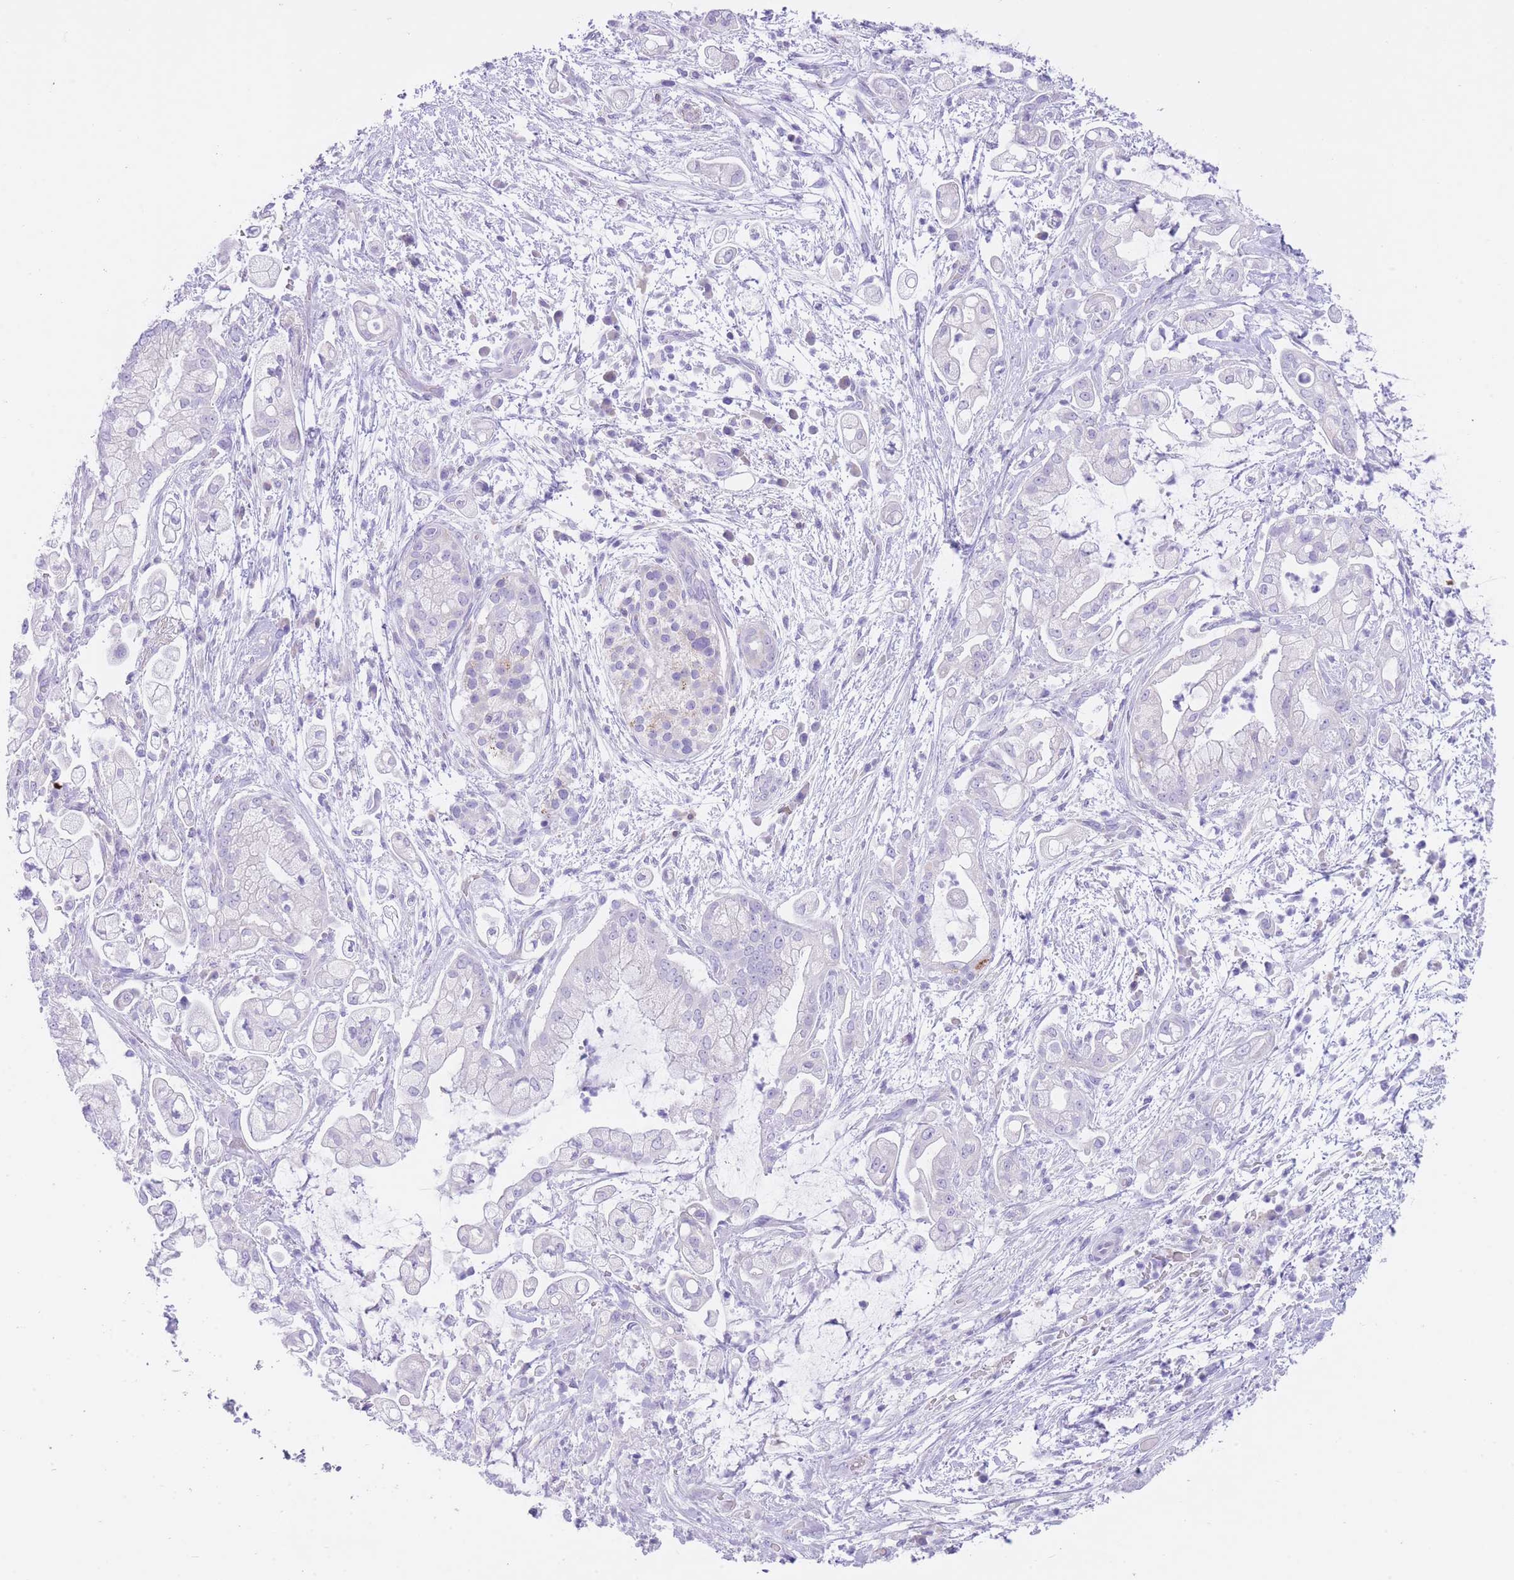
{"staining": {"intensity": "negative", "quantity": "none", "location": "none"}, "tissue": "pancreatic cancer", "cell_type": "Tumor cells", "image_type": "cancer", "snomed": [{"axis": "morphology", "description": "Adenocarcinoma, NOS"}, {"axis": "topography", "description": "Pancreas"}], "caption": "This is a photomicrograph of immunohistochemistry staining of pancreatic cancer (adenocarcinoma), which shows no staining in tumor cells.", "gene": "QTRT1", "patient": {"sex": "female", "age": 69}}